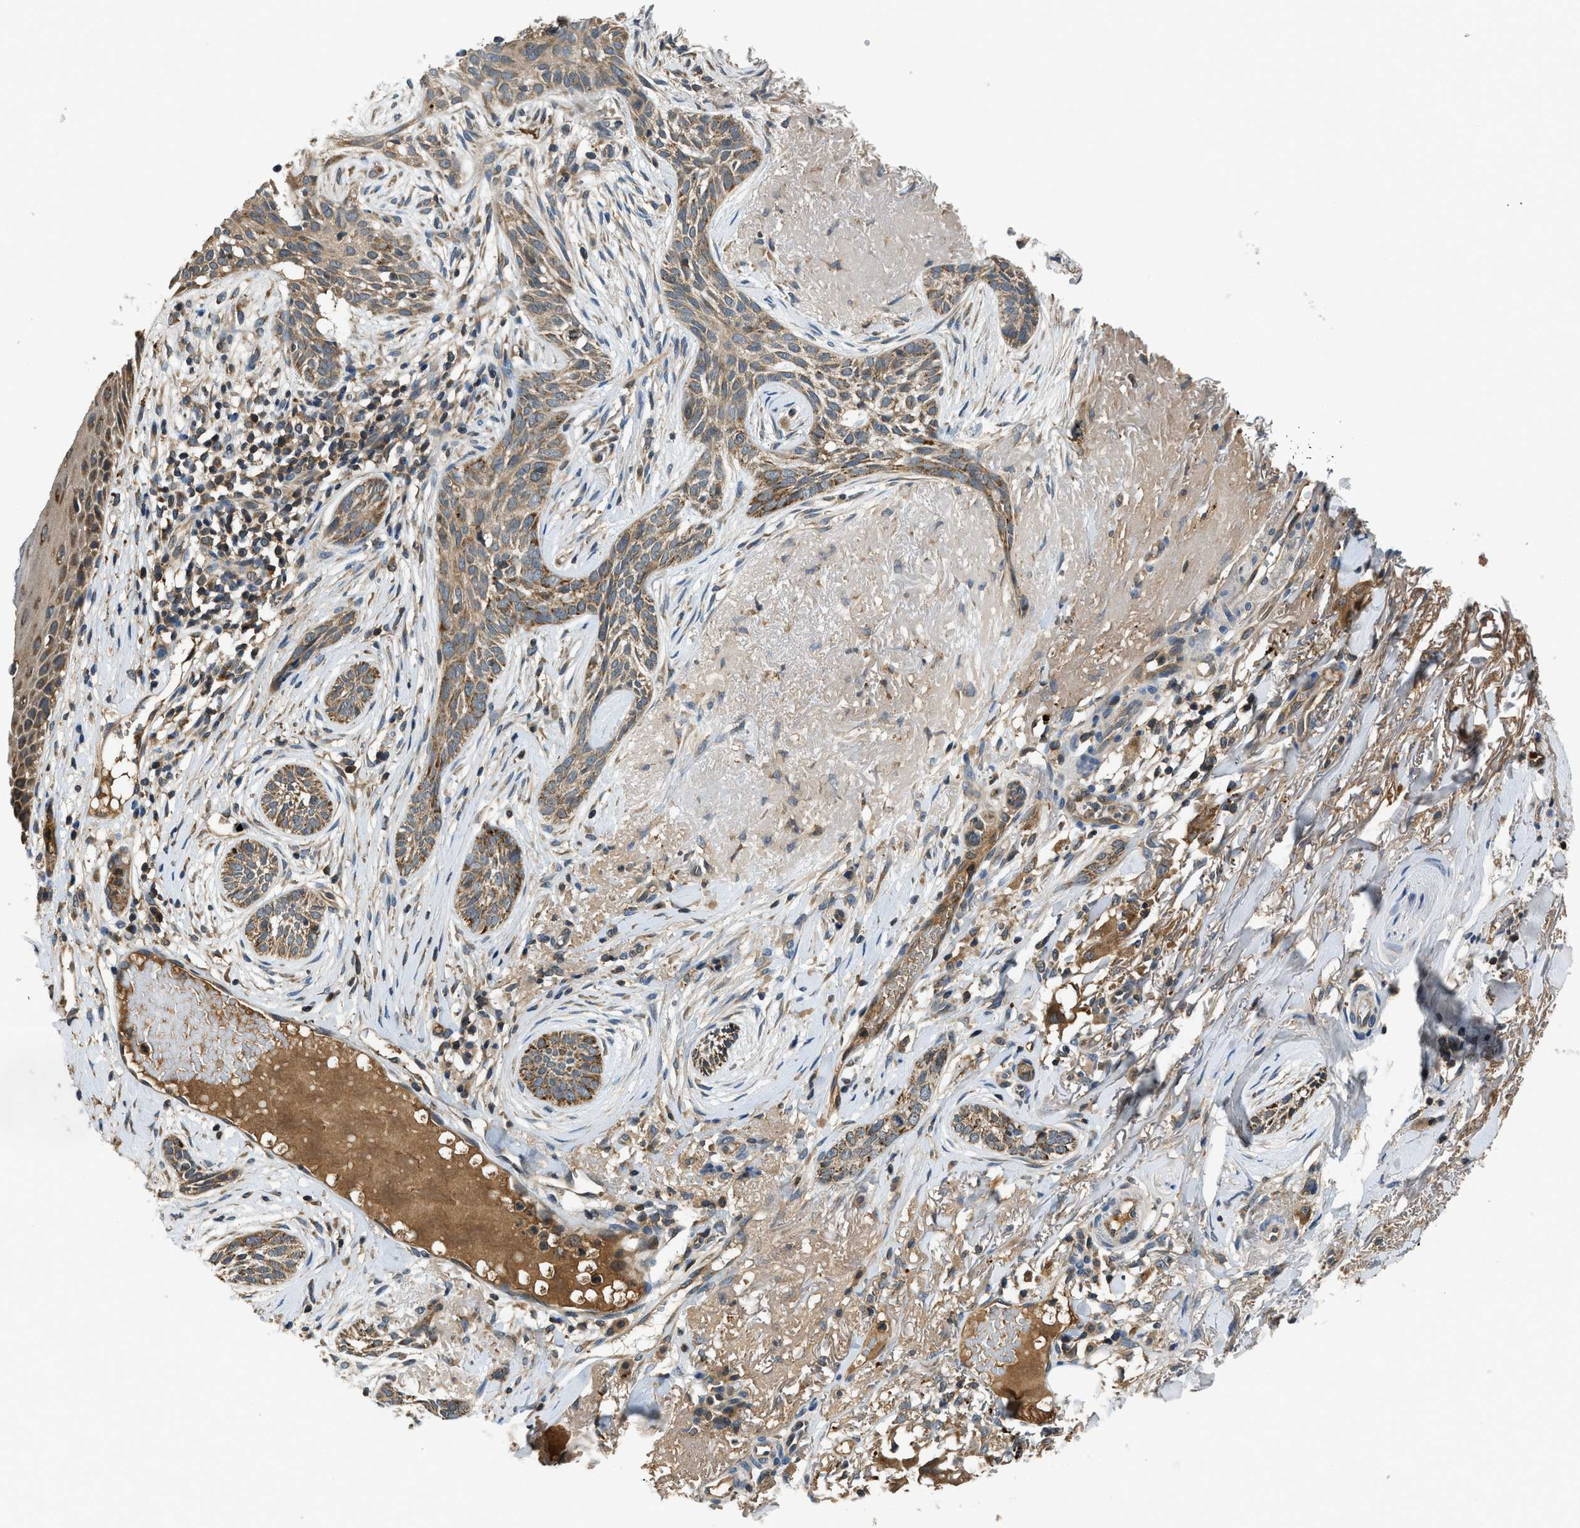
{"staining": {"intensity": "moderate", "quantity": ">75%", "location": "cytoplasmic/membranous"}, "tissue": "skin cancer", "cell_type": "Tumor cells", "image_type": "cancer", "snomed": [{"axis": "morphology", "description": "Basal cell carcinoma"}, {"axis": "topography", "description": "Skin"}], "caption": "Protein staining of skin cancer (basal cell carcinoma) tissue displays moderate cytoplasmic/membranous staining in about >75% of tumor cells.", "gene": "PAFAH2", "patient": {"sex": "female", "age": 88}}